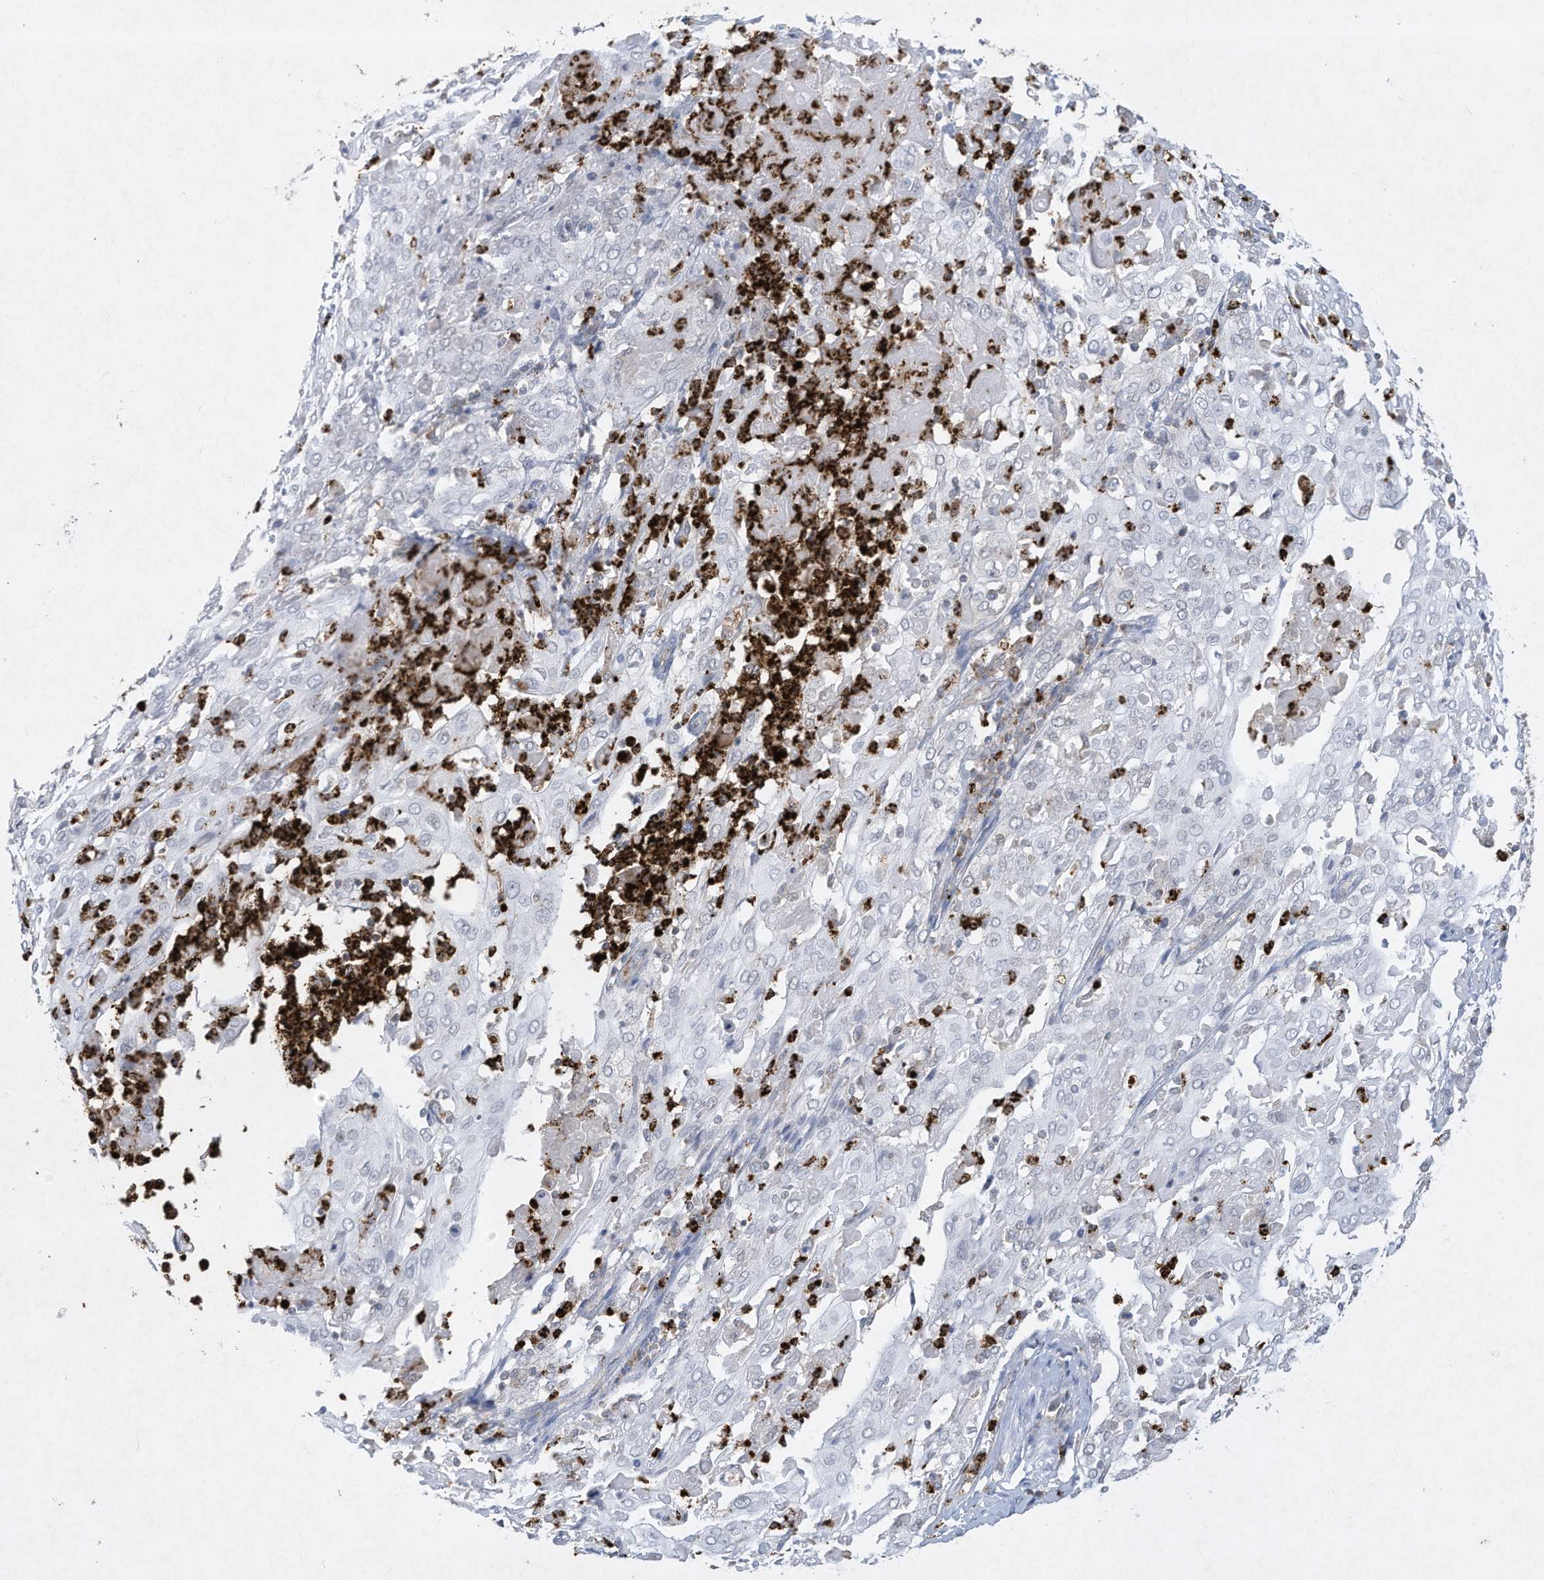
{"staining": {"intensity": "negative", "quantity": "none", "location": "none"}, "tissue": "cervical cancer", "cell_type": "Tumor cells", "image_type": "cancer", "snomed": [{"axis": "morphology", "description": "Squamous cell carcinoma, NOS"}, {"axis": "topography", "description": "Cervix"}], "caption": "An immunohistochemistry (IHC) histopathology image of squamous cell carcinoma (cervical) is shown. There is no staining in tumor cells of squamous cell carcinoma (cervical).", "gene": "CHRNA4", "patient": {"sex": "female", "age": 39}}